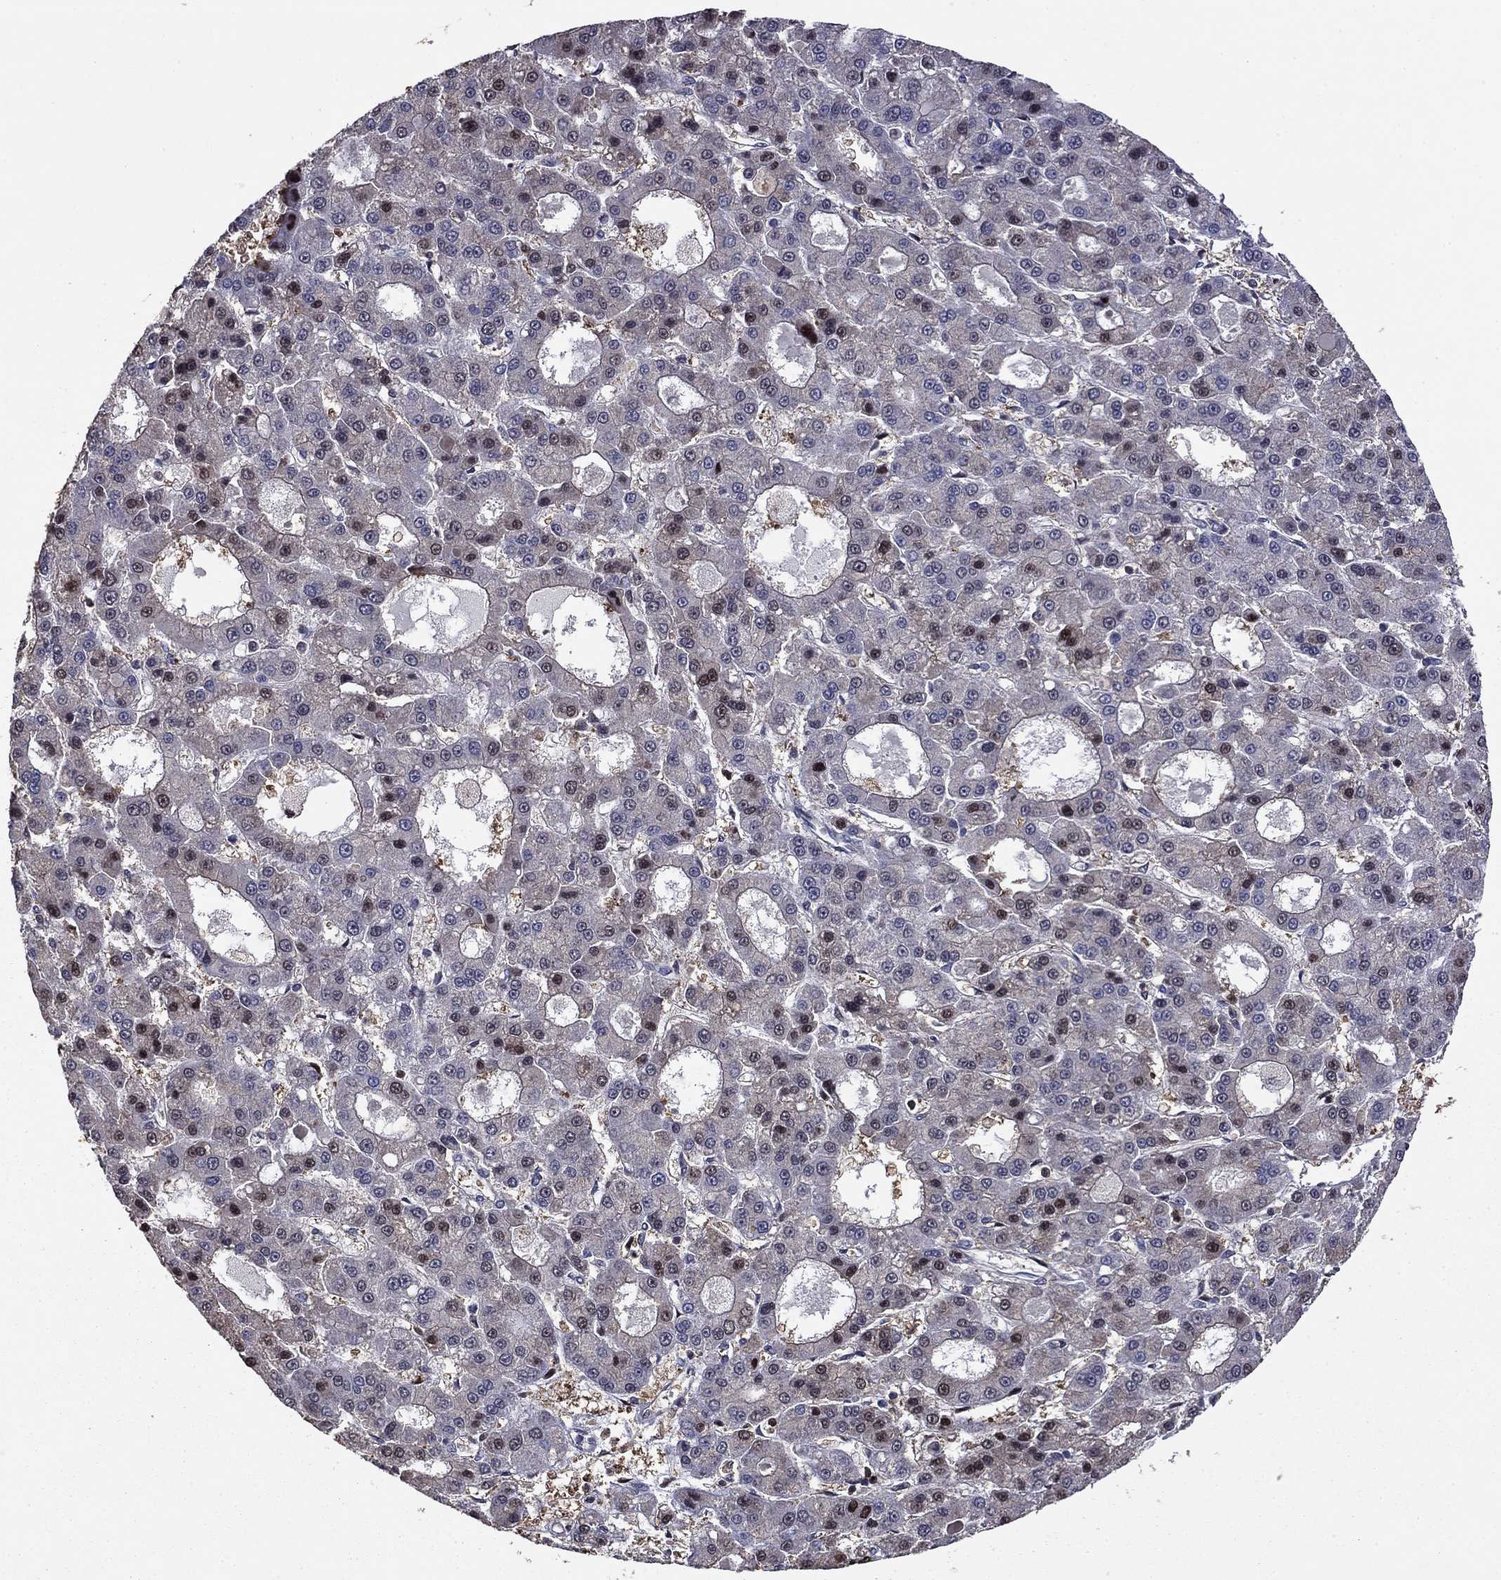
{"staining": {"intensity": "moderate", "quantity": "<25%", "location": "nuclear"}, "tissue": "liver cancer", "cell_type": "Tumor cells", "image_type": "cancer", "snomed": [{"axis": "morphology", "description": "Carcinoma, Hepatocellular, NOS"}, {"axis": "topography", "description": "Liver"}], "caption": "This micrograph exhibits immunohistochemistry (IHC) staining of human liver cancer (hepatocellular carcinoma), with low moderate nuclear expression in approximately <25% of tumor cells.", "gene": "APPBP2", "patient": {"sex": "male", "age": 70}}